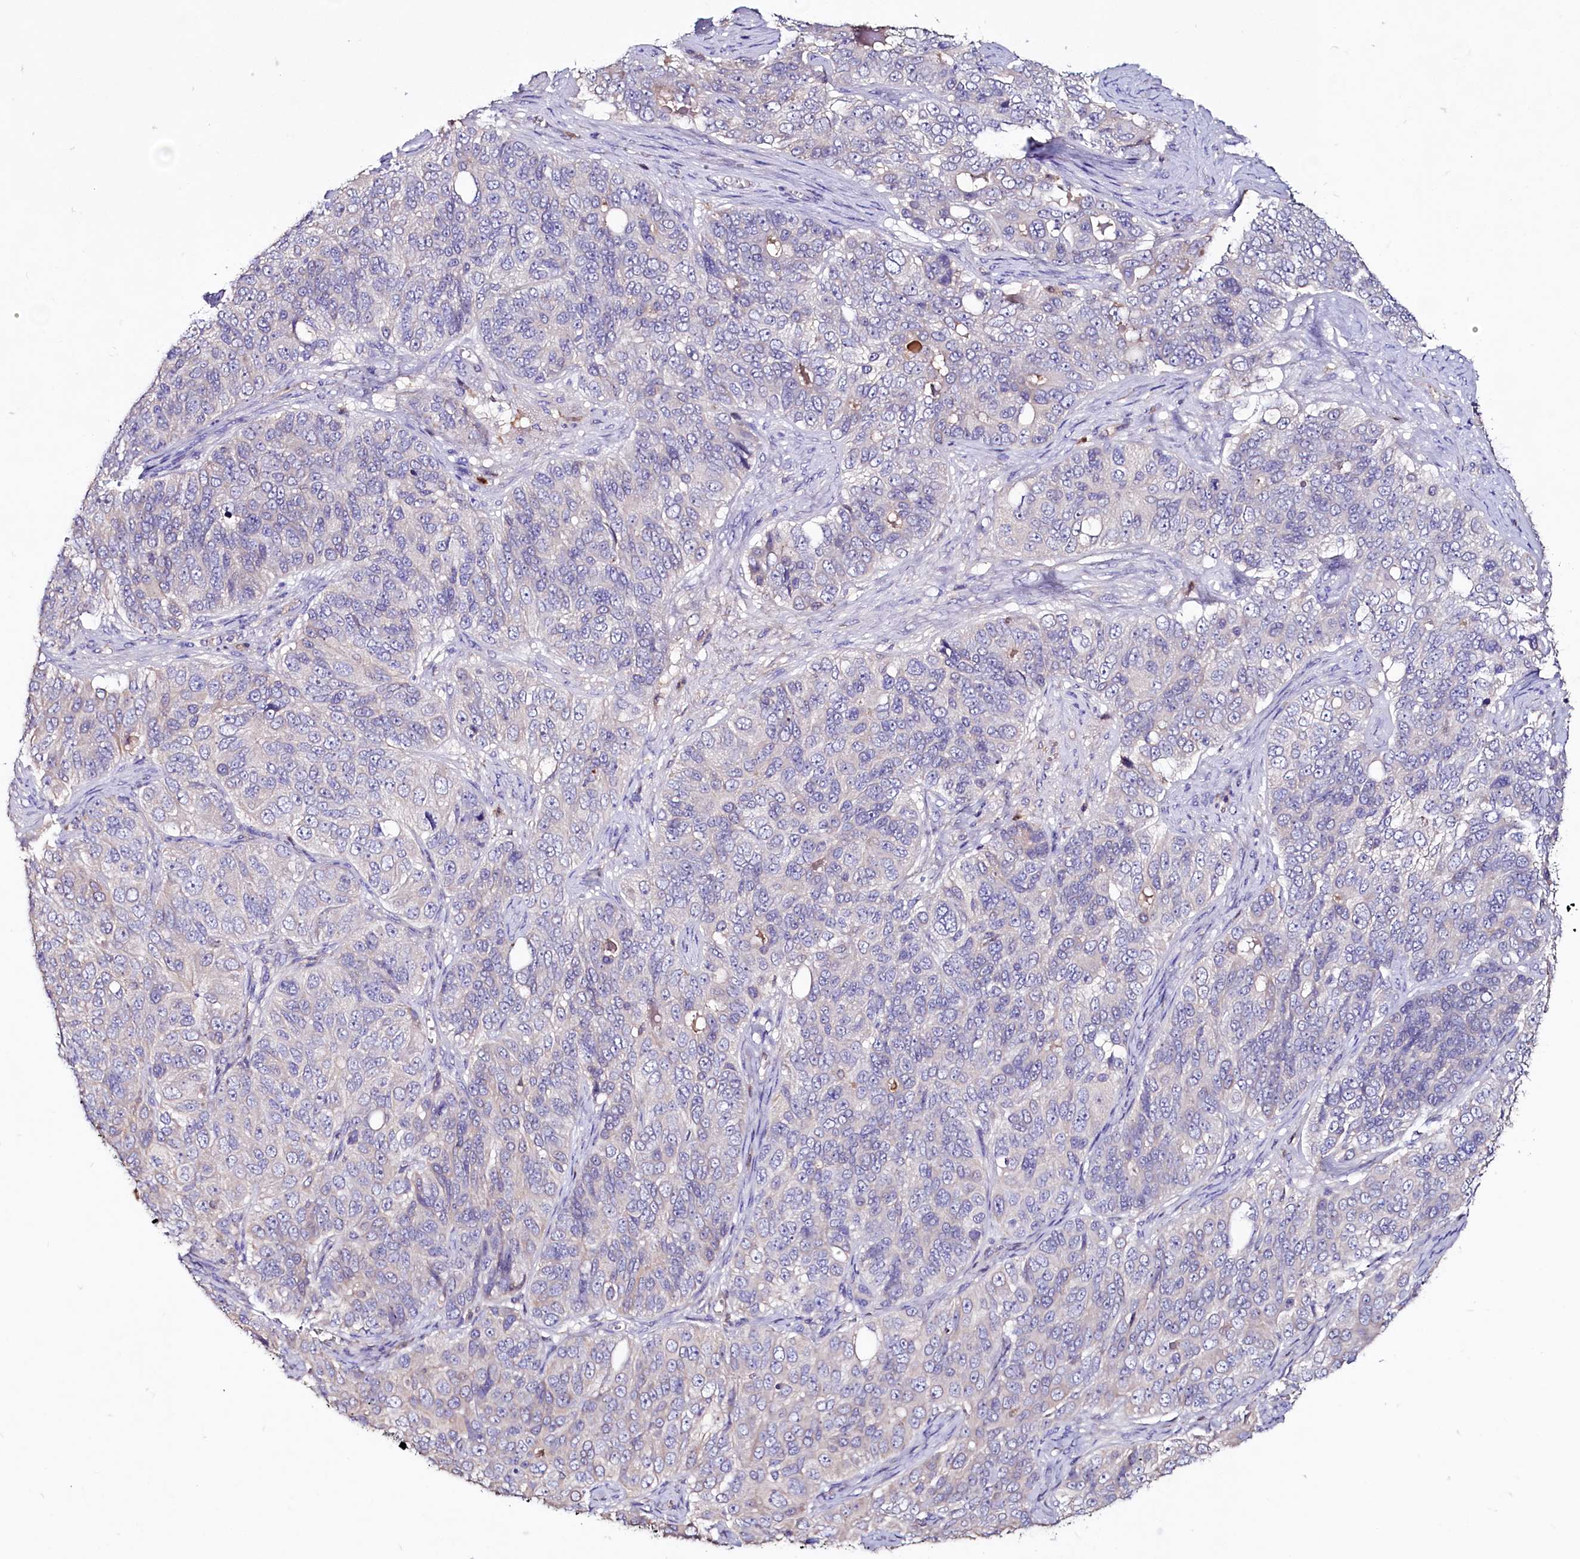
{"staining": {"intensity": "negative", "quantity": "none", "location": "none"}, "tissue": "ovarian cancer", "cell_type": "Tumor cells", "image_type": "cancer", "snomed": [{"axis": "morphology", "description": "Carcinoma, endometroid"}, {"axis": "topography", "description": "Ovary"}], "caption": "Immunohistochemical staining of human ovarian endometroid carcinoma shows no significant staining in tumor cells.", "gene": "IL17RD", "patient": {"sex": "female", "age": 51}}